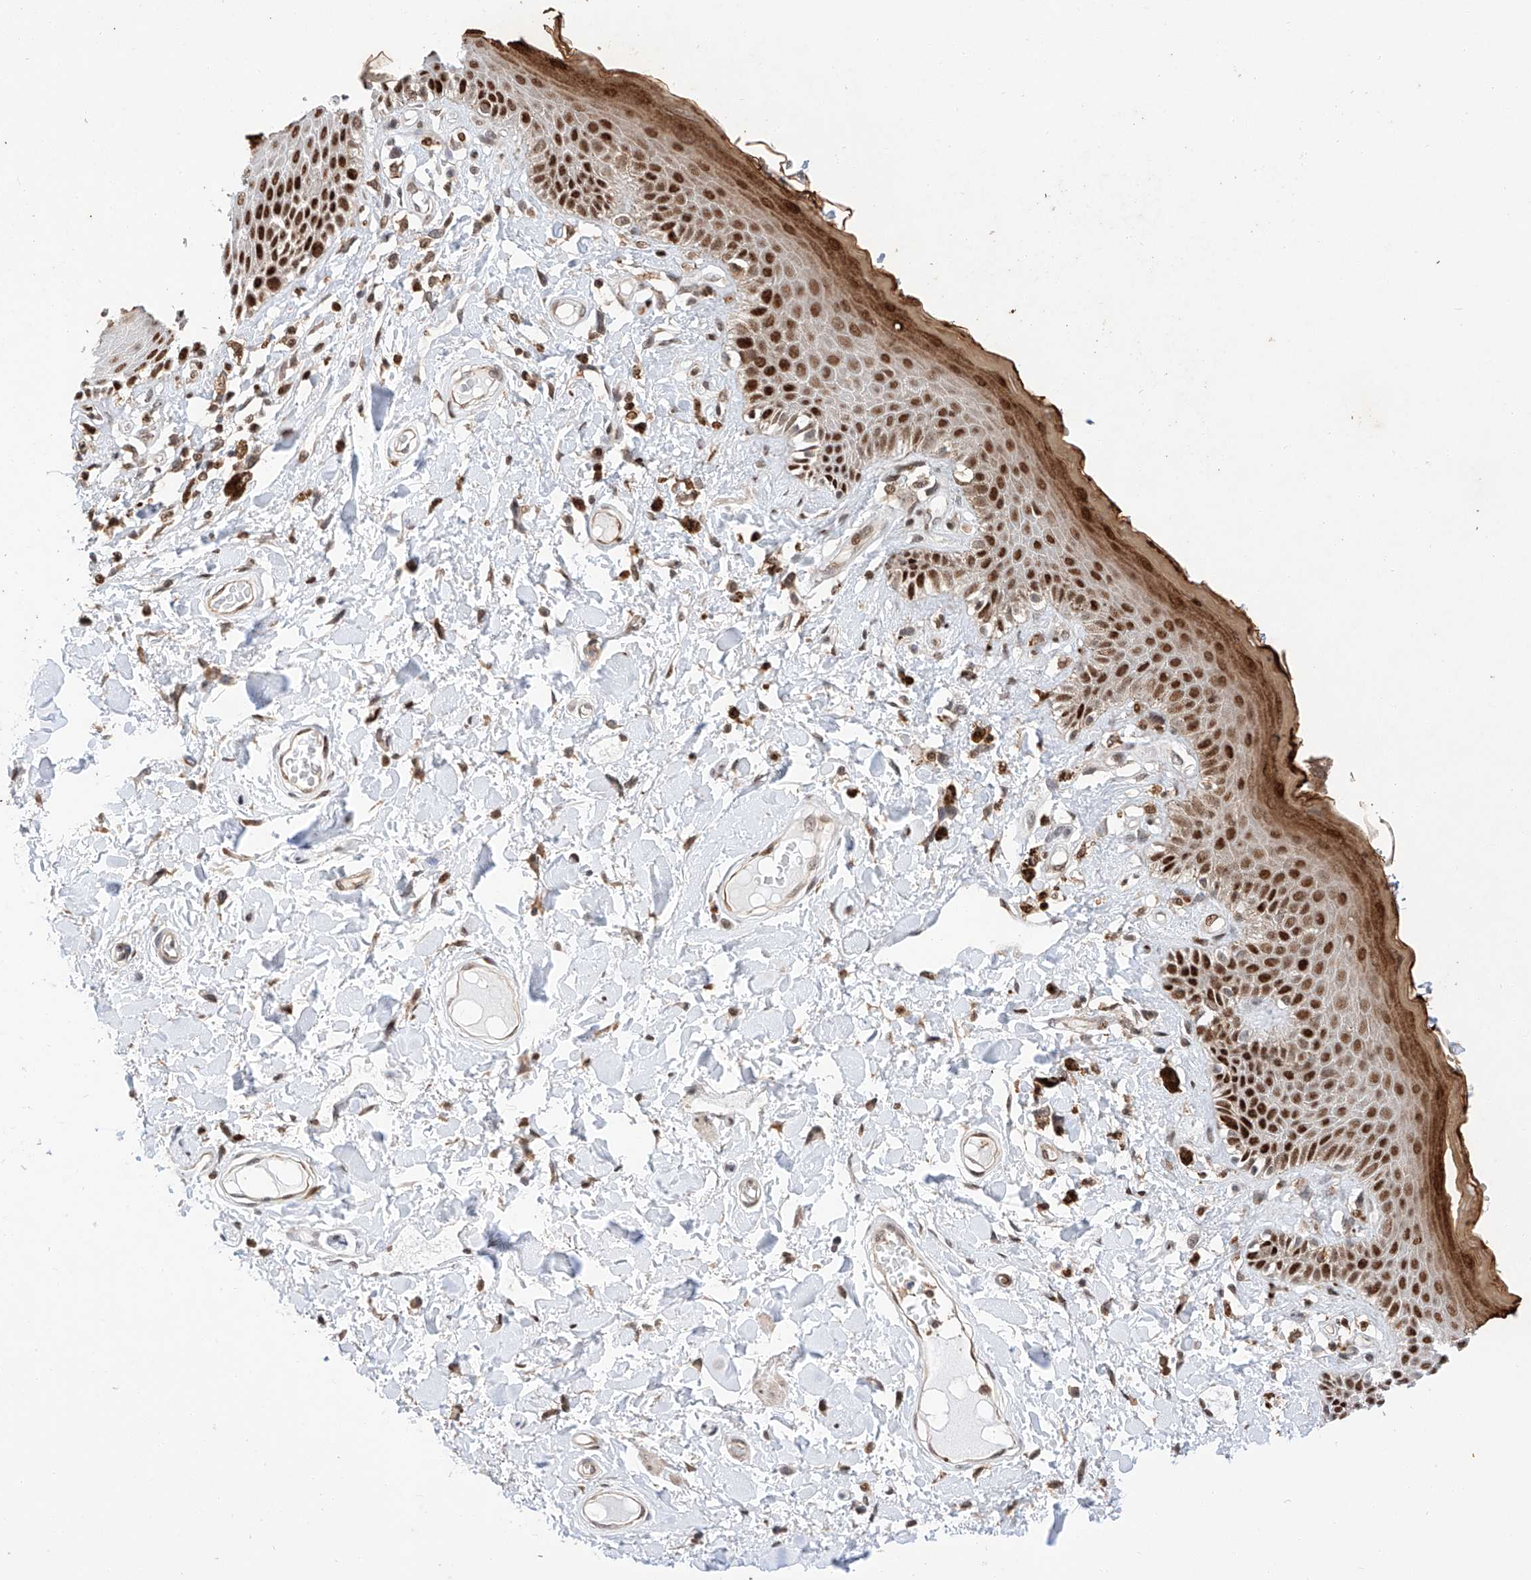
{"staining": {"intensity": "strong", "quantity": ">75%", "location": "nuclear"}, "tissue": "skin", "cell_type": "Epidermal cells", "image_type": "normal", "snomed": [{"axis": "morphology", "description": "Normal tissue, NOS"}, {"axis": "topography", "description": "Anal"}], "caption": "Skin stained for a protein (brown) displays strong nuclear positive positivity in about >75% of epidermal cells.", "gene": "HDAC9", "patient": {"sex": "female", "age": 78}}